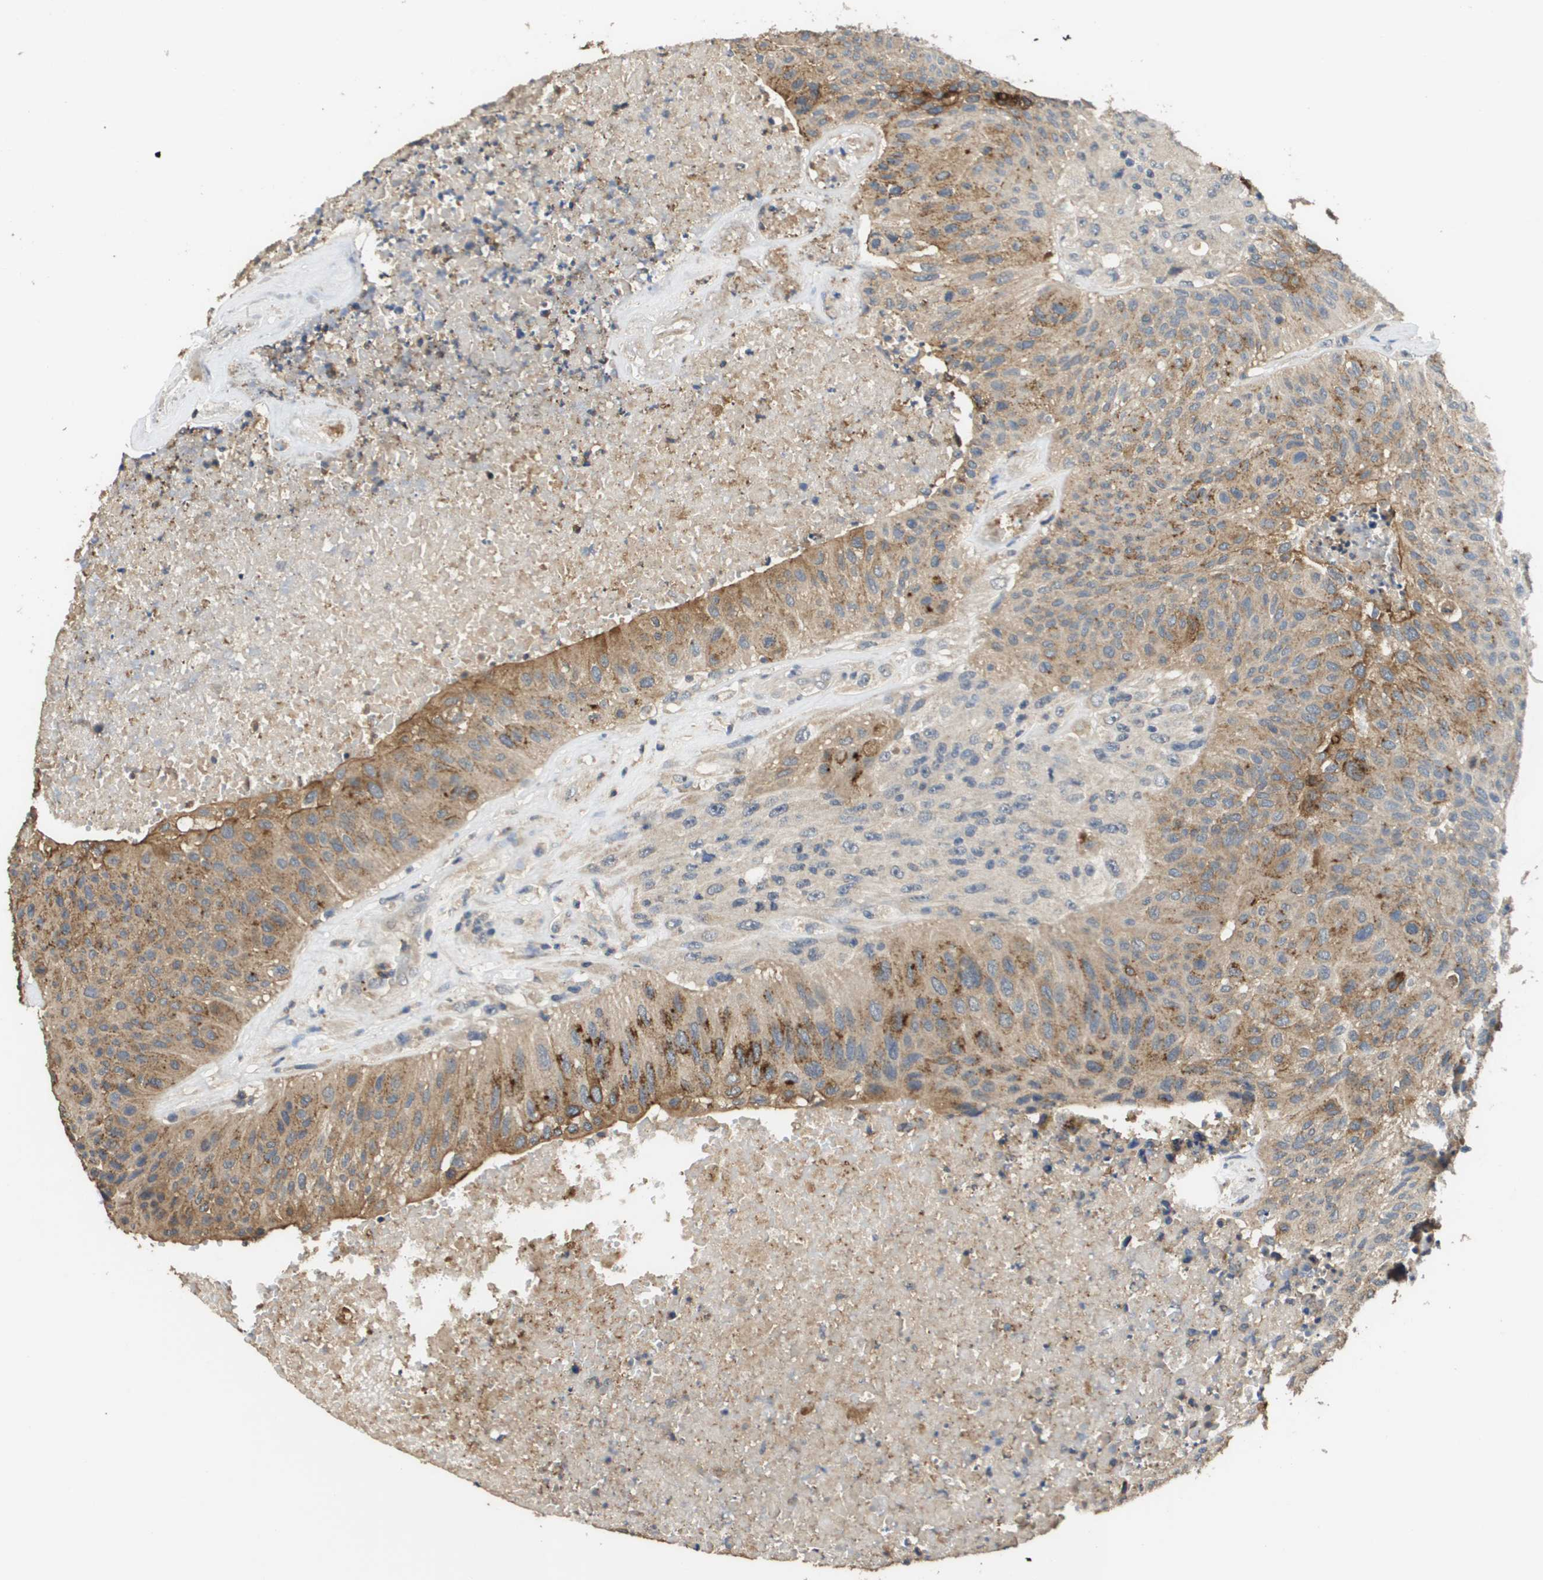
{"staining": {"intensity": "moderate", "quantity": ">75%", "location": "cytoplasmic/membranous"}, "tissue": "urothelial cancer", "cell_type": "Tumor cells", "image_type": "cancer", "snomed": [{"axis": "morphology", "description": "Urothelial carcinoma, High grade"}, {"axis": "topography", "description": "Urinary bladder"}], "caption": "A brown stain shows moderate cytoplasmic/membranous staining of a protein in urothelial cancer tumor cells.", "gene": "RAB27B", "patient": {"sex": "male", "age": 66}}